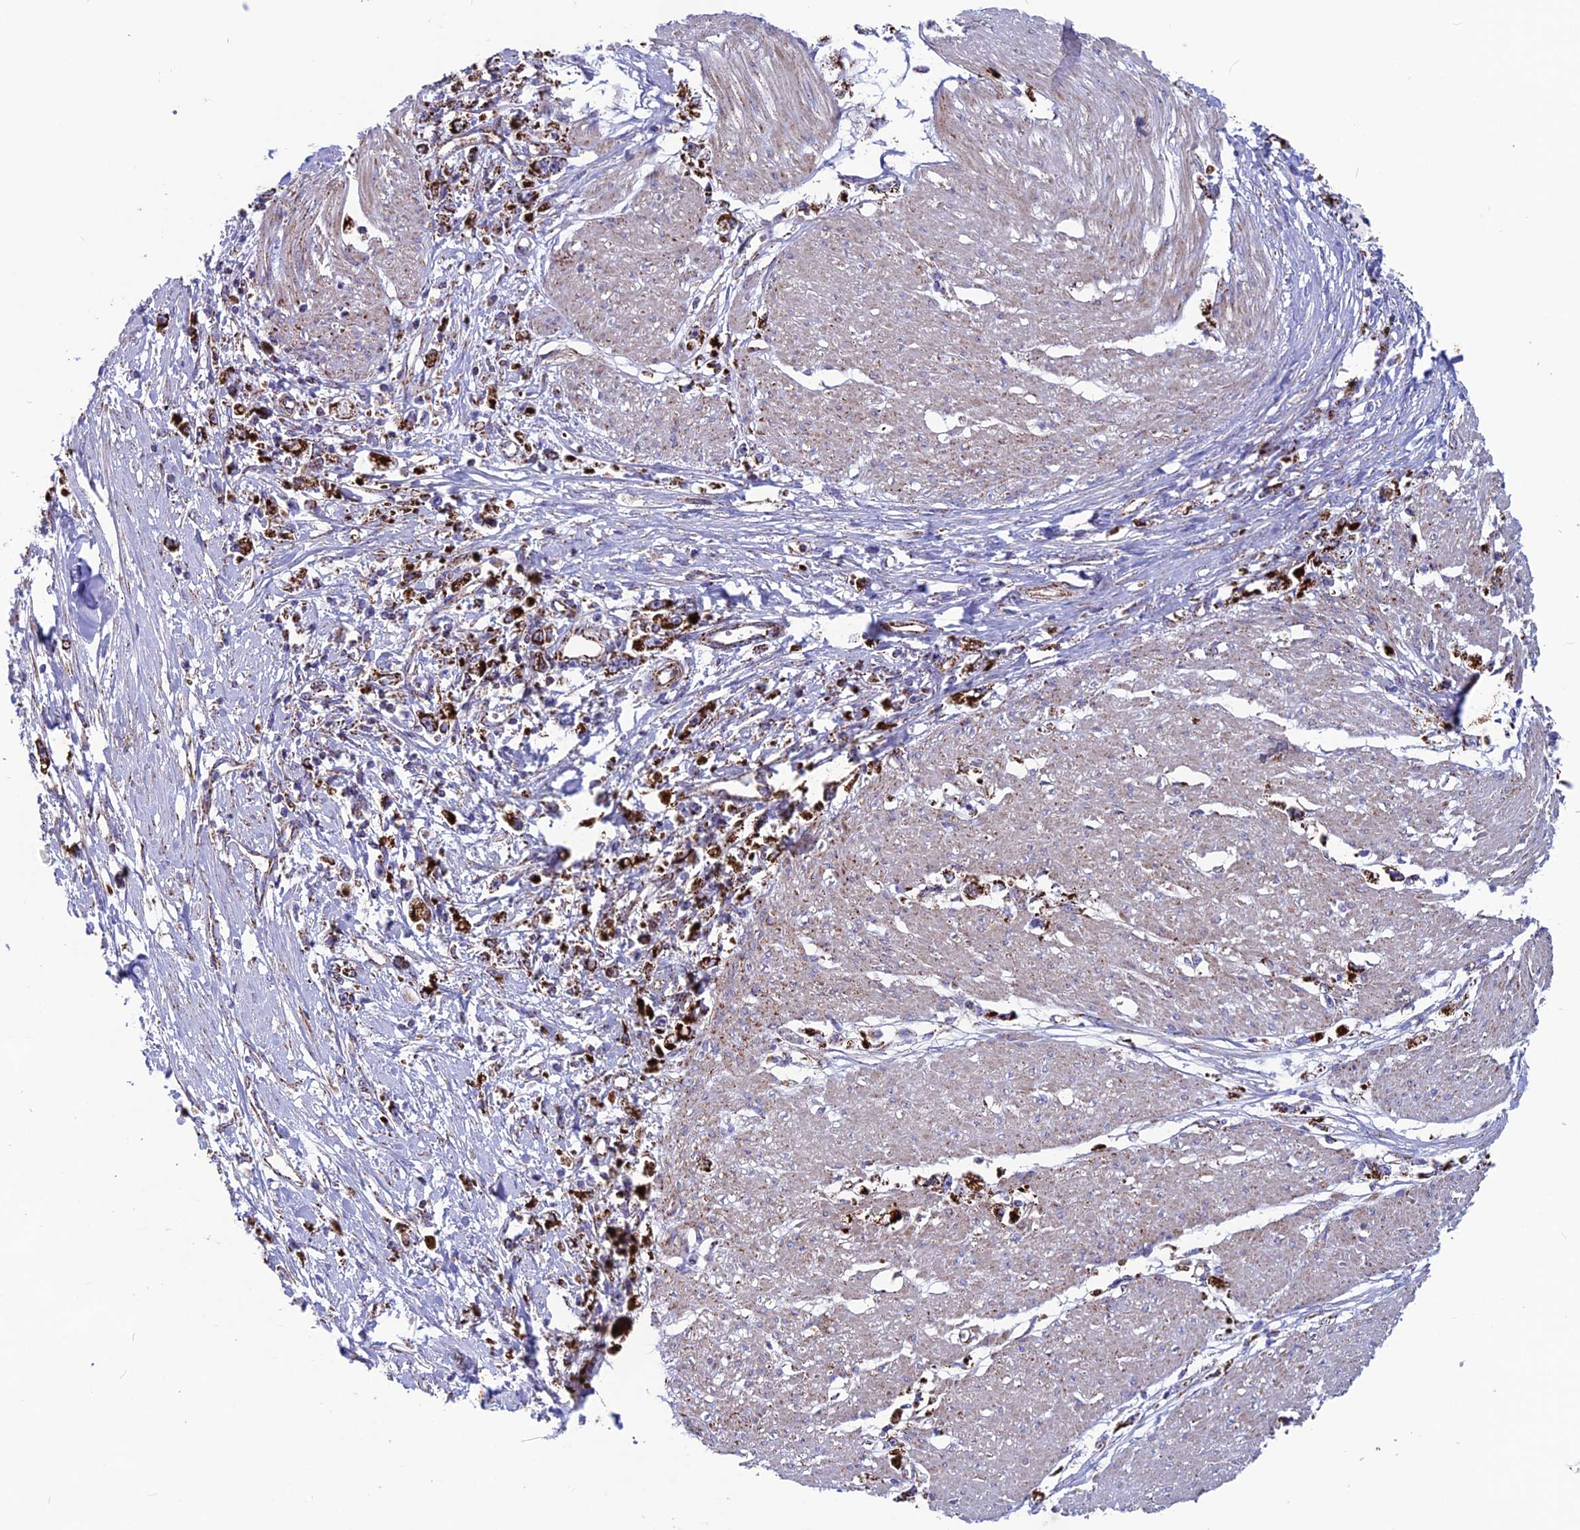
{"staining": {"intensity": "strong", "quantity": ">75%", "location": "cytoplasmic/membranous"}, "tissue": "stomach cancer", "cell_type": "Tumor cells", "image_type": "cancer", "snomed": [{"axis": "morphology", "description": "Adenocarcinoma, NOS"}, {"axis": "topography", "description": "Stomach"}], "caption": "Brown immunohistochemical staining in human stomach adenocarcinoma exhibits strong cytoplasmic/membranous expression in approximately >75% of tumor cells. The staining is performed using DAB (3,3'-diaminobenzidine) brown chromogen to label protein expression. The nuclei are counter-stained blue using hematoxylin.", "gene": "MRPS18B", "patient": {"sex": "female", "age": 59}}